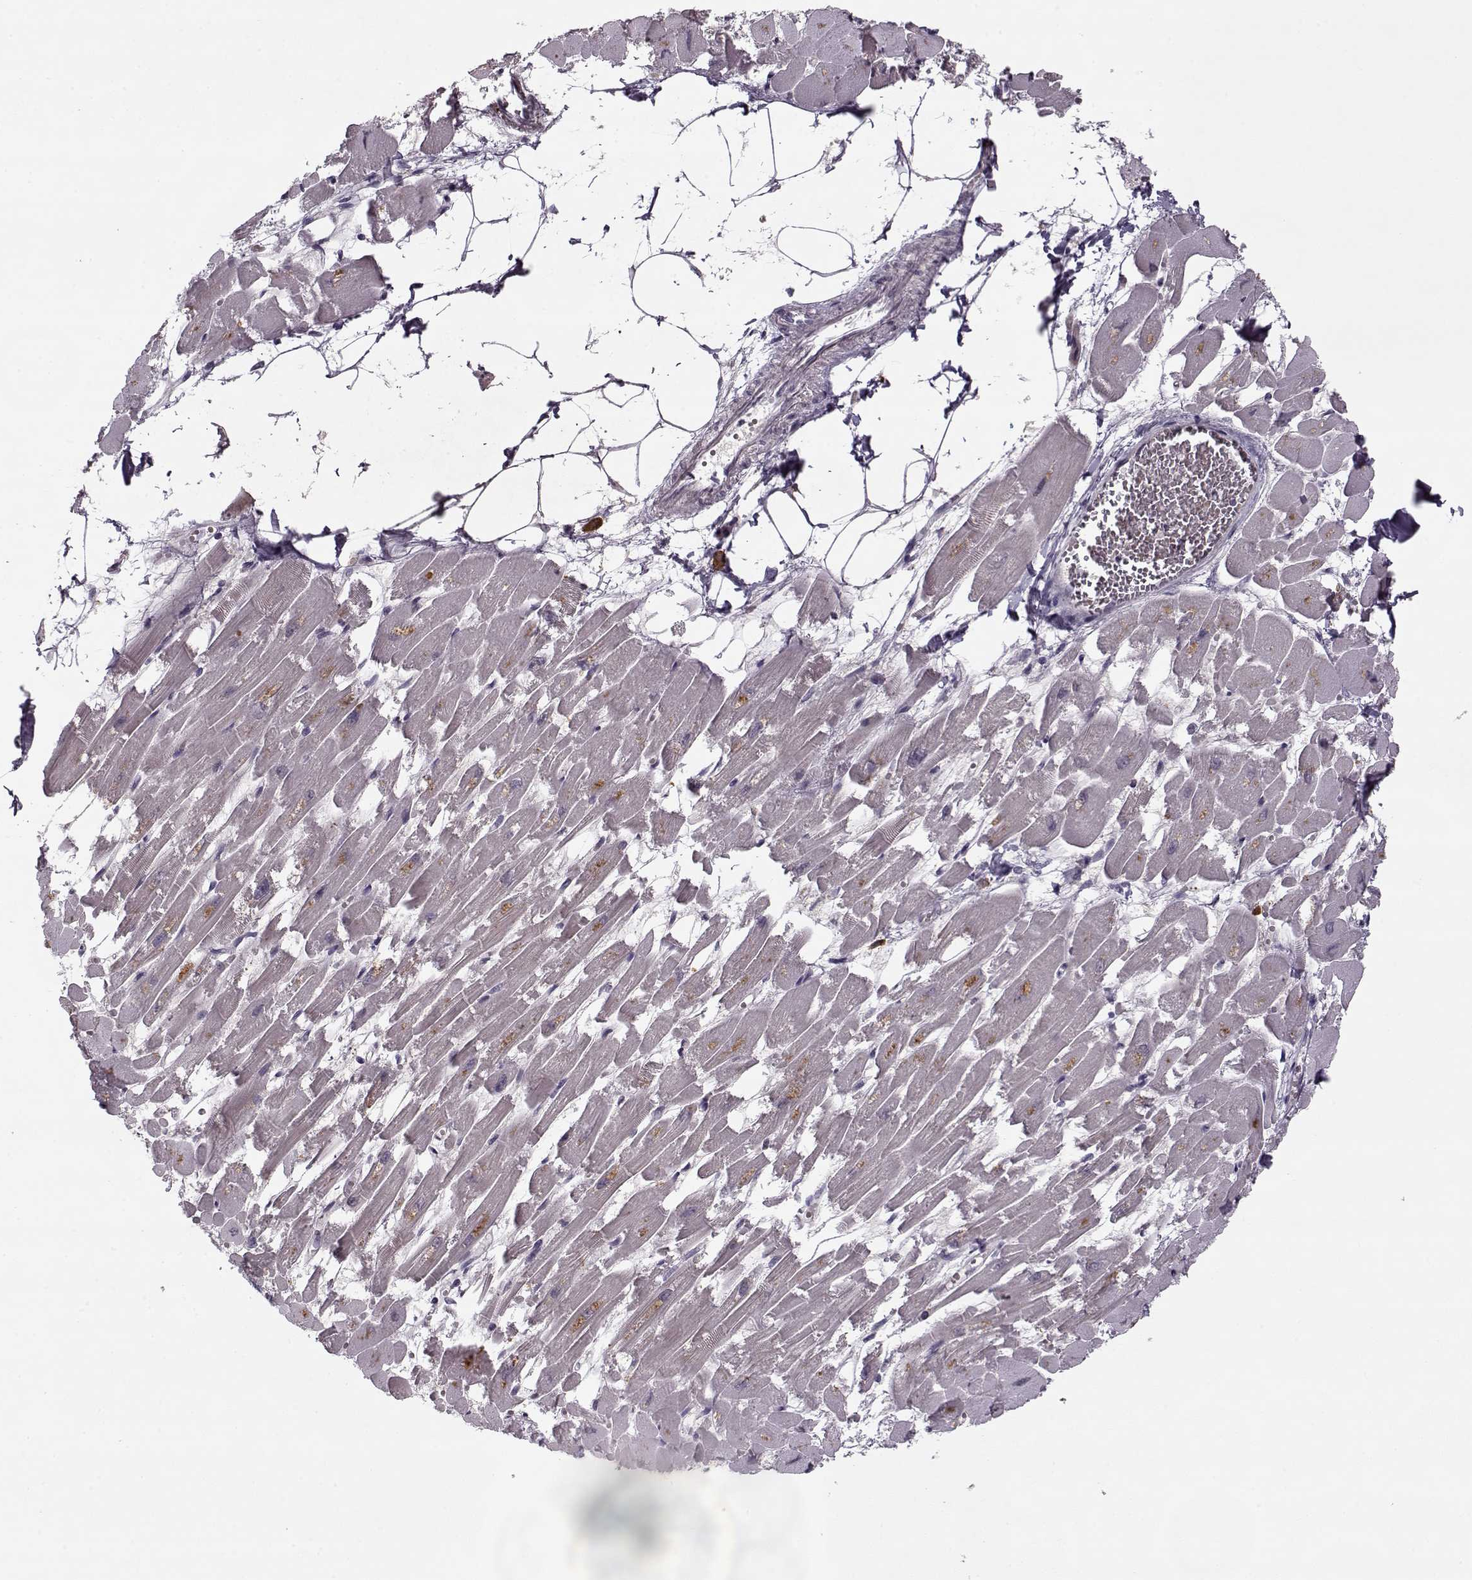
{"staining": {"intensity": "moderate", "quantity": "<25%", "location": "nuclear"}, "tissue": "heart muscle", "cell_type": "Cardiomyocytes", "image_type": "normal", "snomed": [{"axis": "morphology", "description": "Normal tissue, NOS"}, {"axis": "topography", "description": "Heart"}], "caption": "This histopathology image shows benign heart muscle stained with immunohistochemistry (IHC) to label a protein in brown. The nuclear of cardiomyocytes show moderate positivity for the protein. Nuclei are counter-stained blue.", "gene": "DENND4B", "patient": {"sex": "female", "age": 52}}